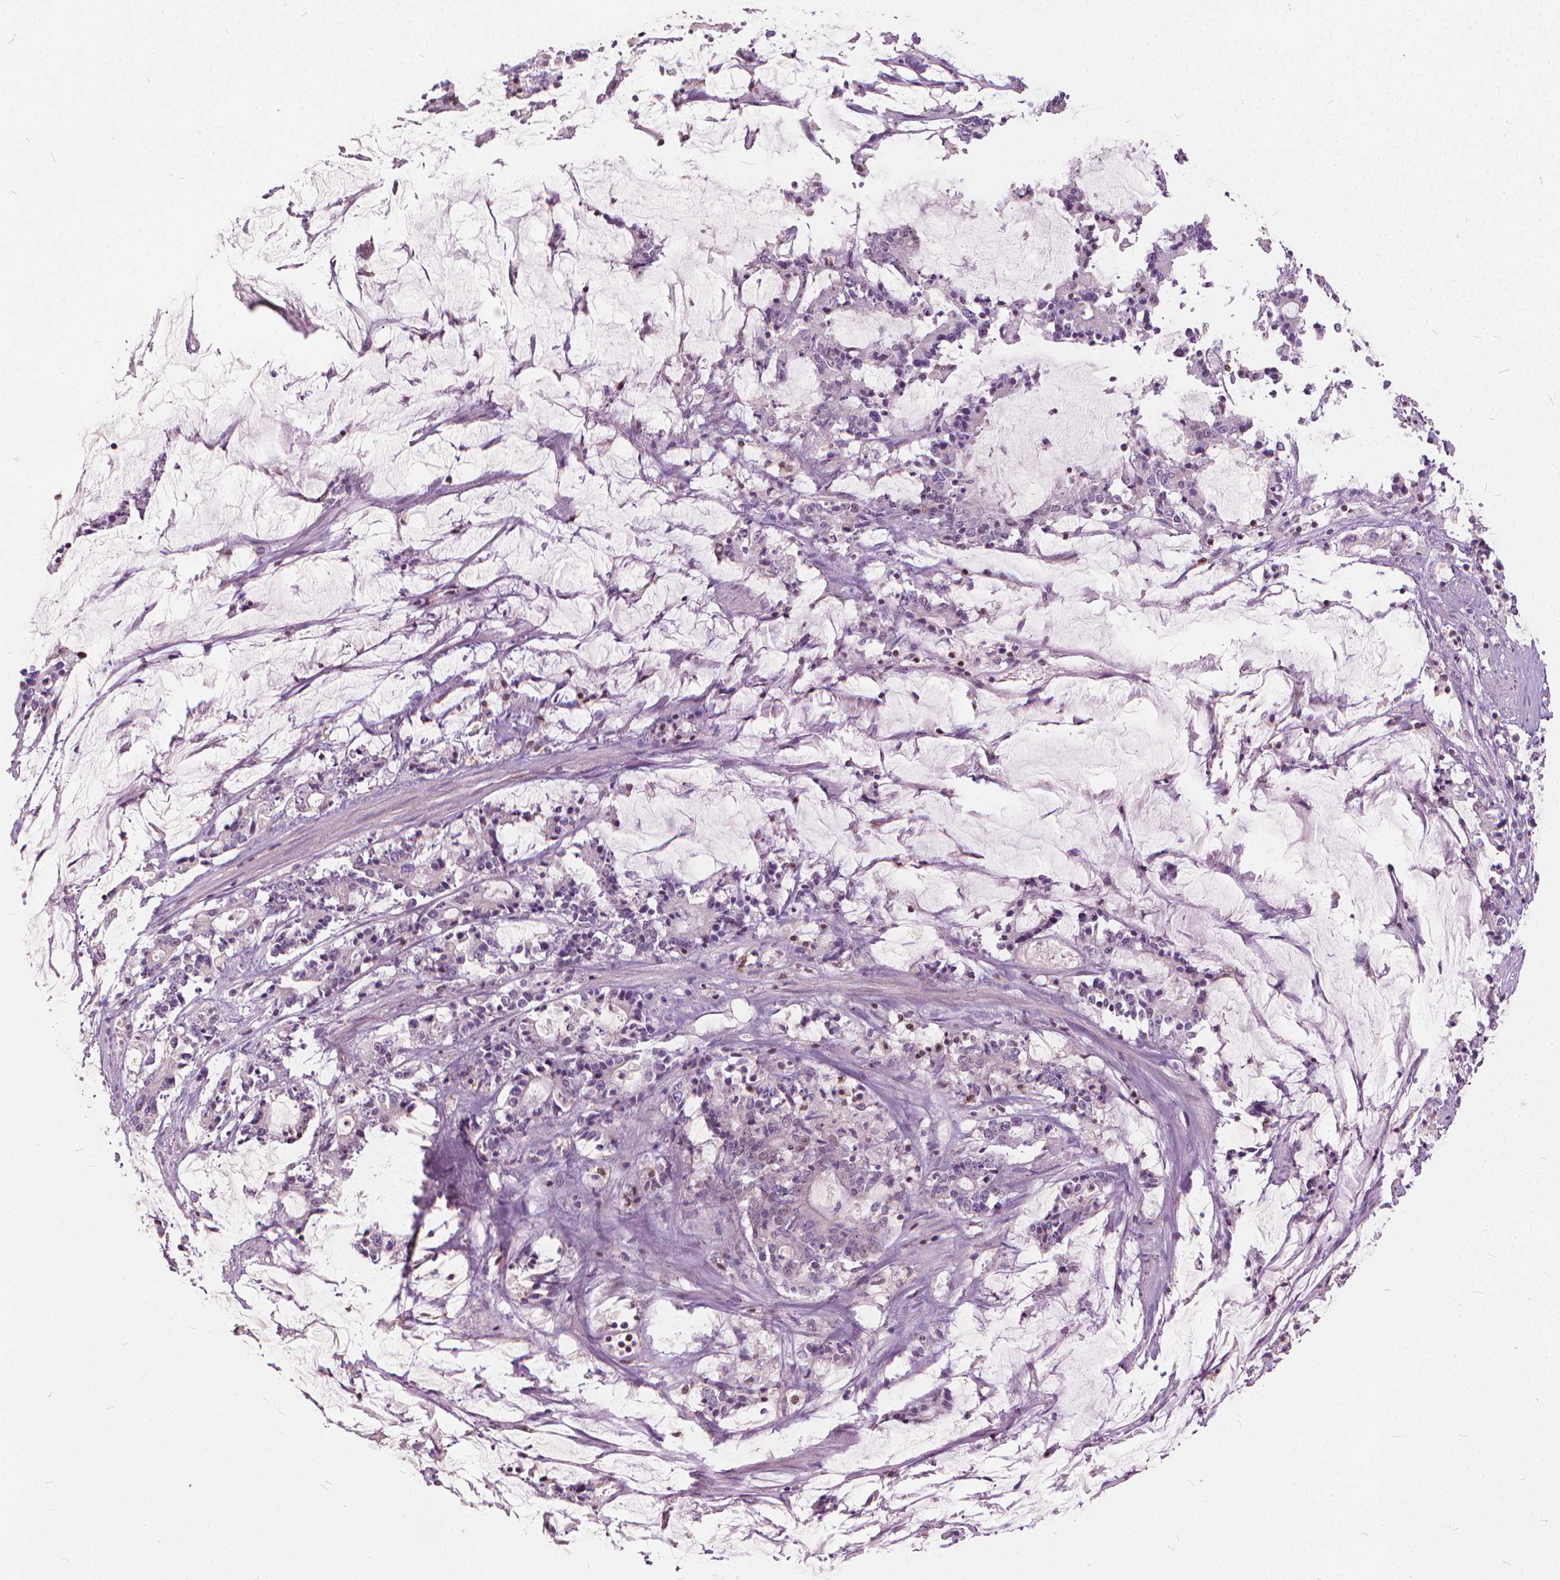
{"staining": {"intensity": "negative", "quantity": "none", "location": "none"}, "tissue": "stomach cancer", "cell_type": "Tumor cells", "image_type": "cancer", "snomed": [{"axis": "morphology", "description": "Adenocarcinoma, NOS"}, {"axis": "topography", "description": "Stomach, upper"}], "caption": "Immunohistochemistry photomicrograph of neoplastic tissue: human stomach cancer stained with DAB shows no significant protein staining in tumor cells. Brightfield microscopy of immunohistochemistry stained with DAB (brown) and hematoxylin (blue), captured at high magnification.", "gene": "STAT5B", "patient": {"sex": "male", "age": 68}}